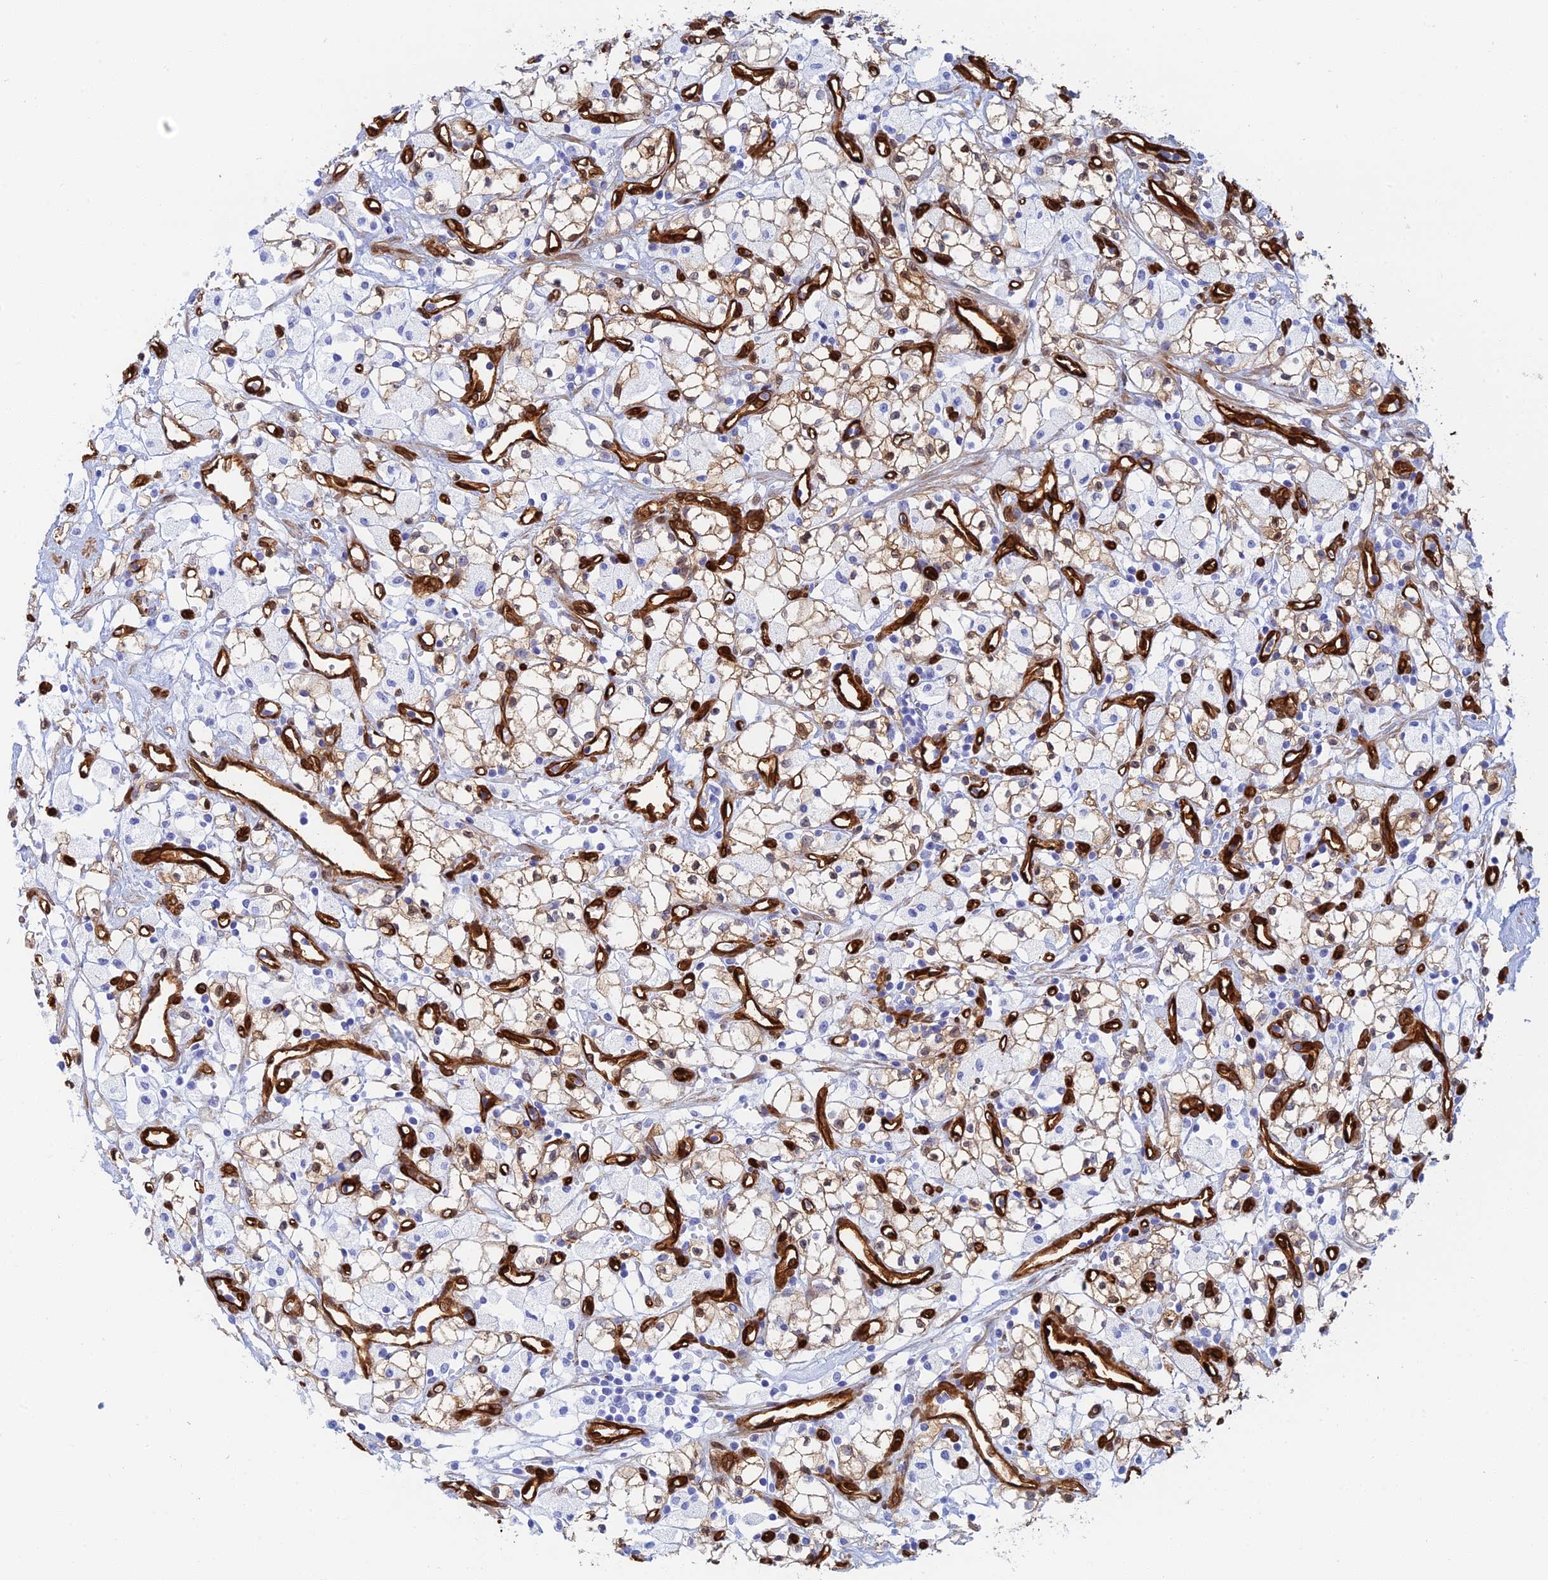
{"staining": {"intensity": "weak", "quantity": "25%-75%", "location": "cytoplasmic/membranous"}, "tissue": "renal cancer", "cell_type": "Tumor cells", "image_type": "cancer", "snomed": [{"axis": "morphology", "description": "Adenocarcinoma, NOS"}, {"axis": "topography", "description": "Kidney"}], "caption": "Weak cytoplasmic/membranous protein positivity is present in approximately 25%-75% of tumor cells in renal cancer (adenocarcinoma). Nuclei are stained in blue.", "gene": "CRIP2", "patient": {"sex": "male", "age": 59}}